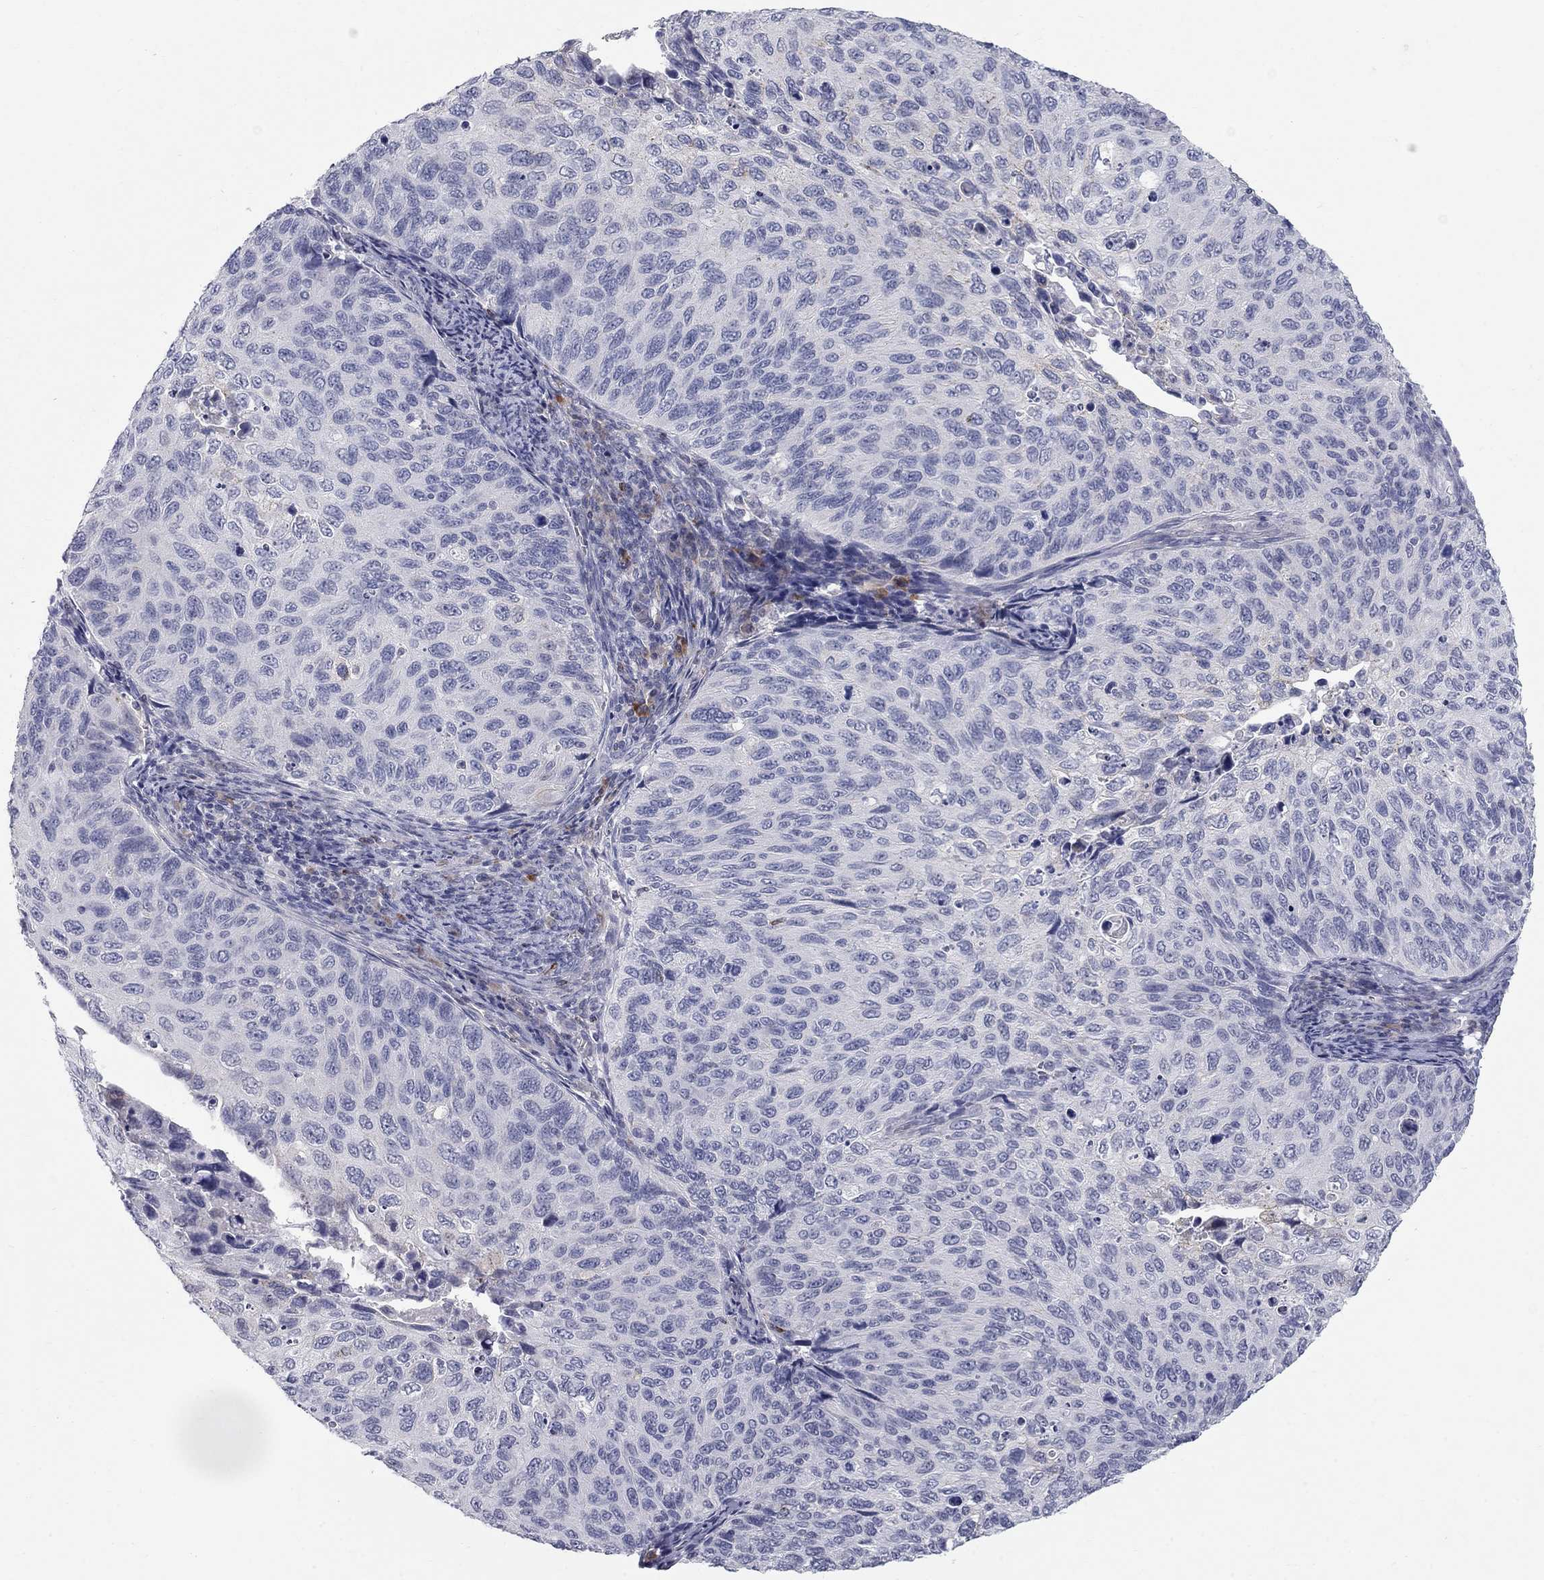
{"staining": {"intensity": "negative", "quantity": "none", "location": "none"}, "tissue": "cervical cancer", "cell_type": "Tumor cells", "image_type": "cancer", "snomed": [{"axis": "morphology", "description": "Squamous cell carcinoma, NOS"}, {"axis": "topography", "description": "Cervix"}], "caption": "There is no significant positivity in tumor cells of cervical squamous cell carcinoma. Brightfield microscopy of immunohistochemistry stained with DAB (3,3'-diaminobenzidine) (brown) and hematoxylin (blue), captured at high magnification.", "gene": "NTRK2", "patient": {"sex": "female", "age": 70}}